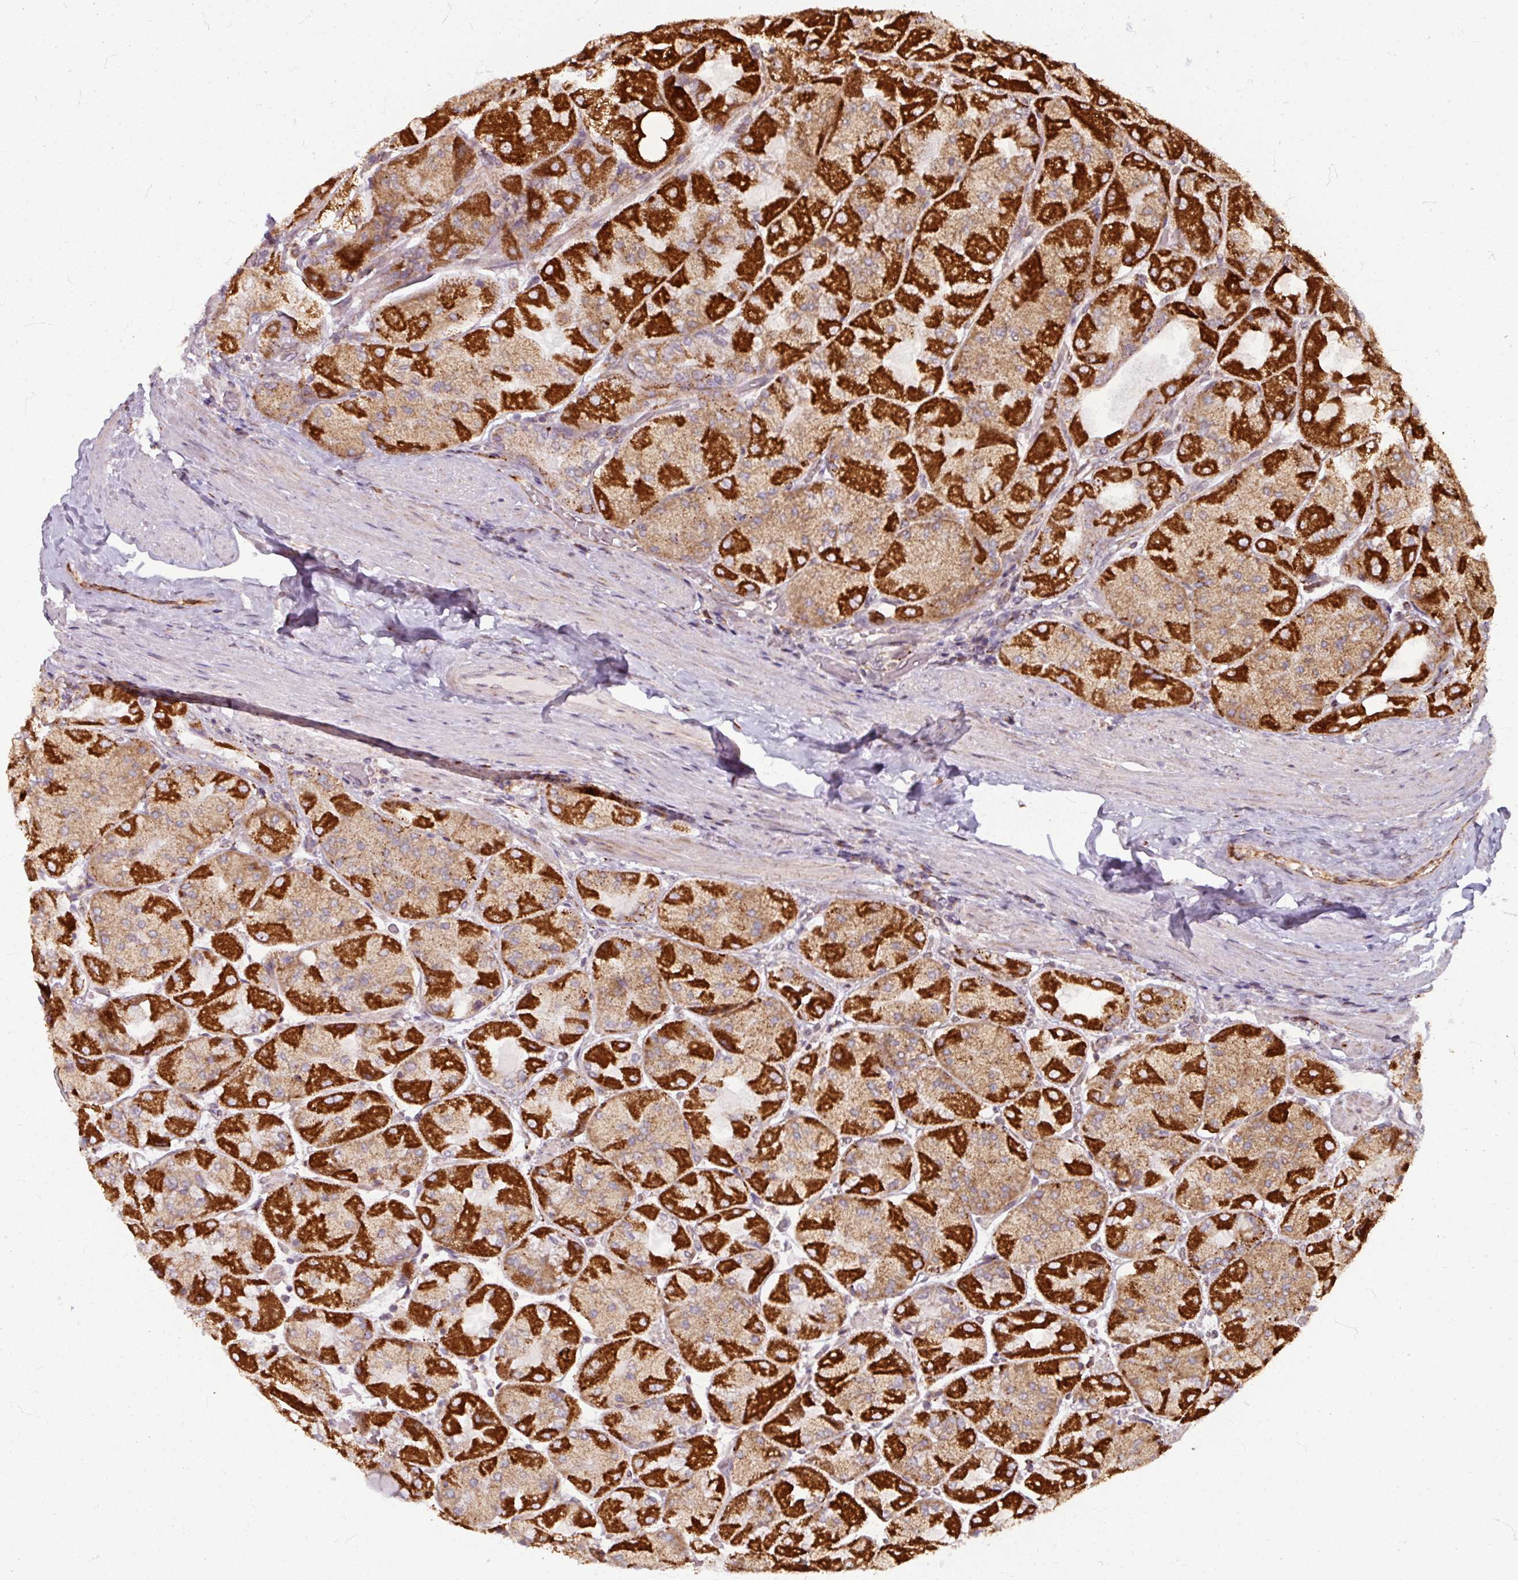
{"staining": {"intensity": "strong", "quantity": "25%-75%", "location": "cytoplasmic/membranous"}, "tissue": "stomach", "cell_type": "Glandular cells", "image_type": "normal", "snomed": [{"axis": "morphology", "description": "Normal tissue, NOS"}, {"axis": "topography", "description": "Stomach"}], "caption": "About 25%-75% of glandular cells in benign stomach exhibit strong cytoplasmic/membranous protein positivity as visualized by brown immunohistochemical staining.", "gene": "MAGT1", "patient": {"sex": "female", "age": 61}}